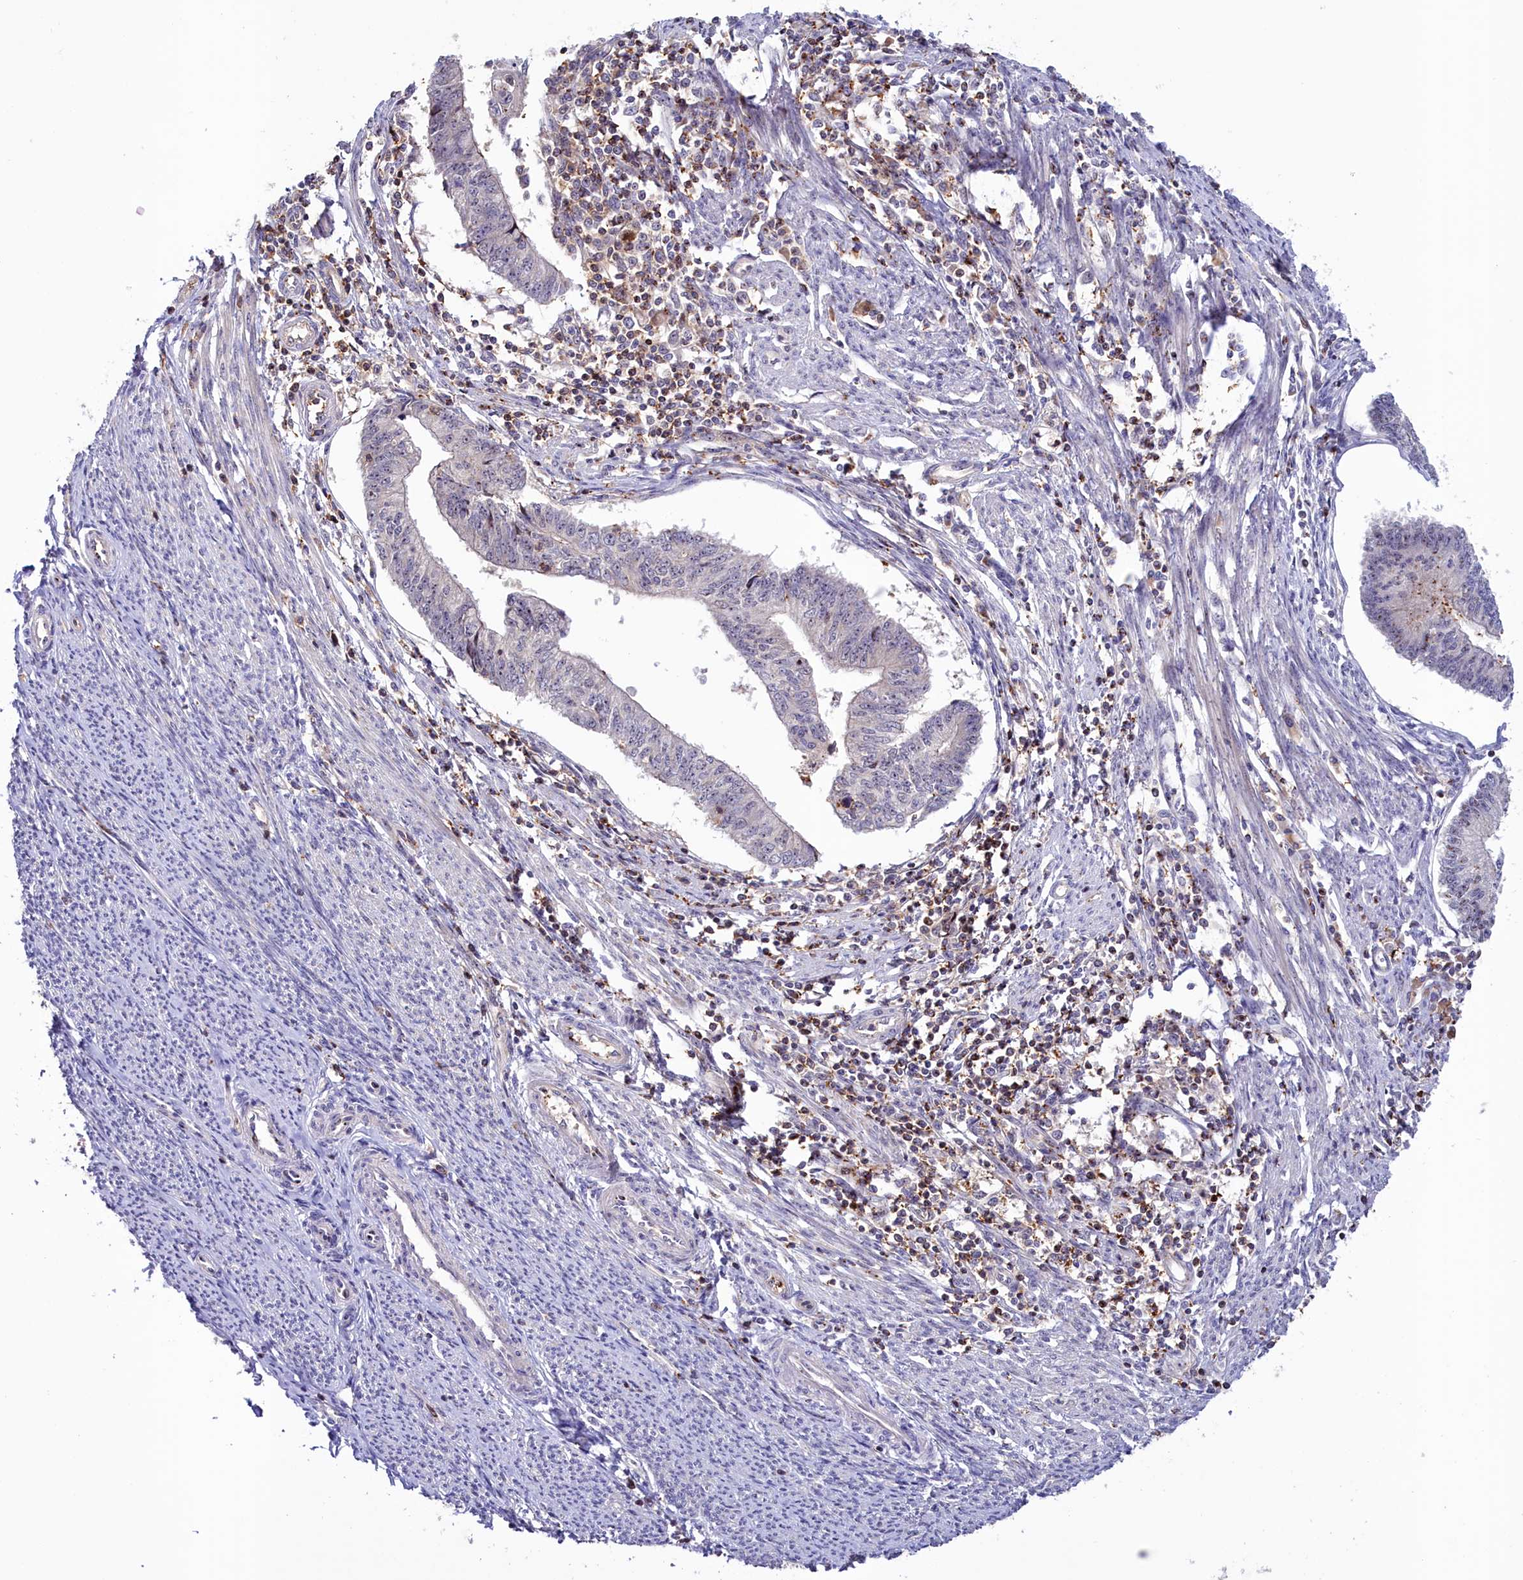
{"staining": {"intensity": "negative", "quantity": "none", "location": "none"}, "tissue": "endometrial cancer", "cell_type": "Tumor cells", "image_type": "cancer", "snomed": [{"axis": "morphology", "description": "Adenocarcinoma, NOS"}, {"axis": "topography", "description": "Endometrium"}], "caption": "This micrograph is of endometrial cancer (adenocarcinoma) stained with immunohistochemistry (IHC) to label a protein in brown with the nuclei are counter-stained blue. There is no expression in tumor cells.", "gene": "NEURL4", "patient": {"sex": "female", "age": 56}}